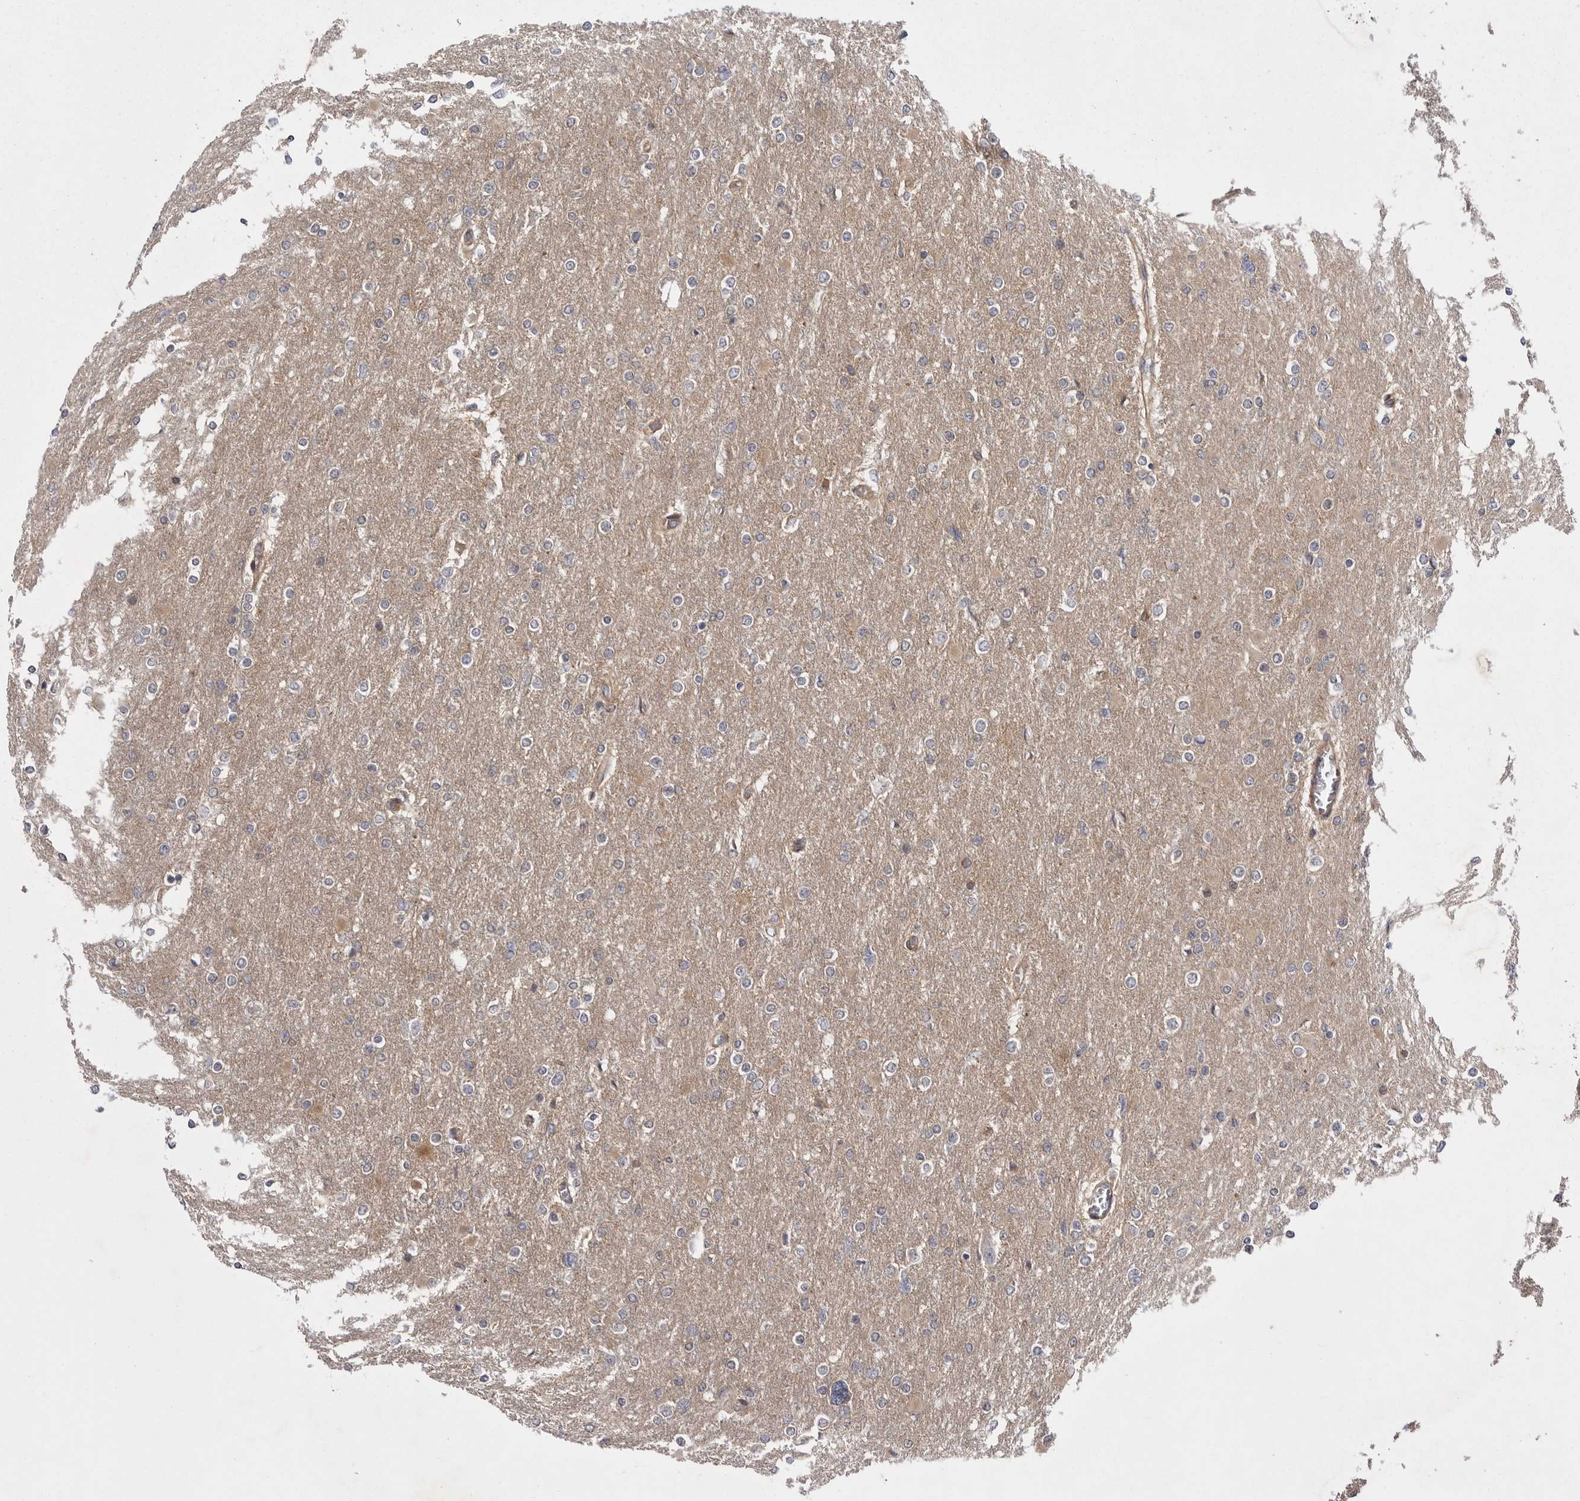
{"staining": {"intensity": "weak", "quantity": "<25%", "location": "cytoplasmic/membranous"}, "tissue": "glioma", "cell_type": "Tumor cells", "image_type": "cancer", "snomed": [{"axis": "morphology", "description": "Glioma, malignant, High grade"}, {"axis": "topography", "description": "Cerebral cortex"}], "caption": "Tumor cells are negative for protein expression in human malignant glioma (high-grade).", "gene": "OSBPL9", "patient": {"sex": "female", "age": 36}}